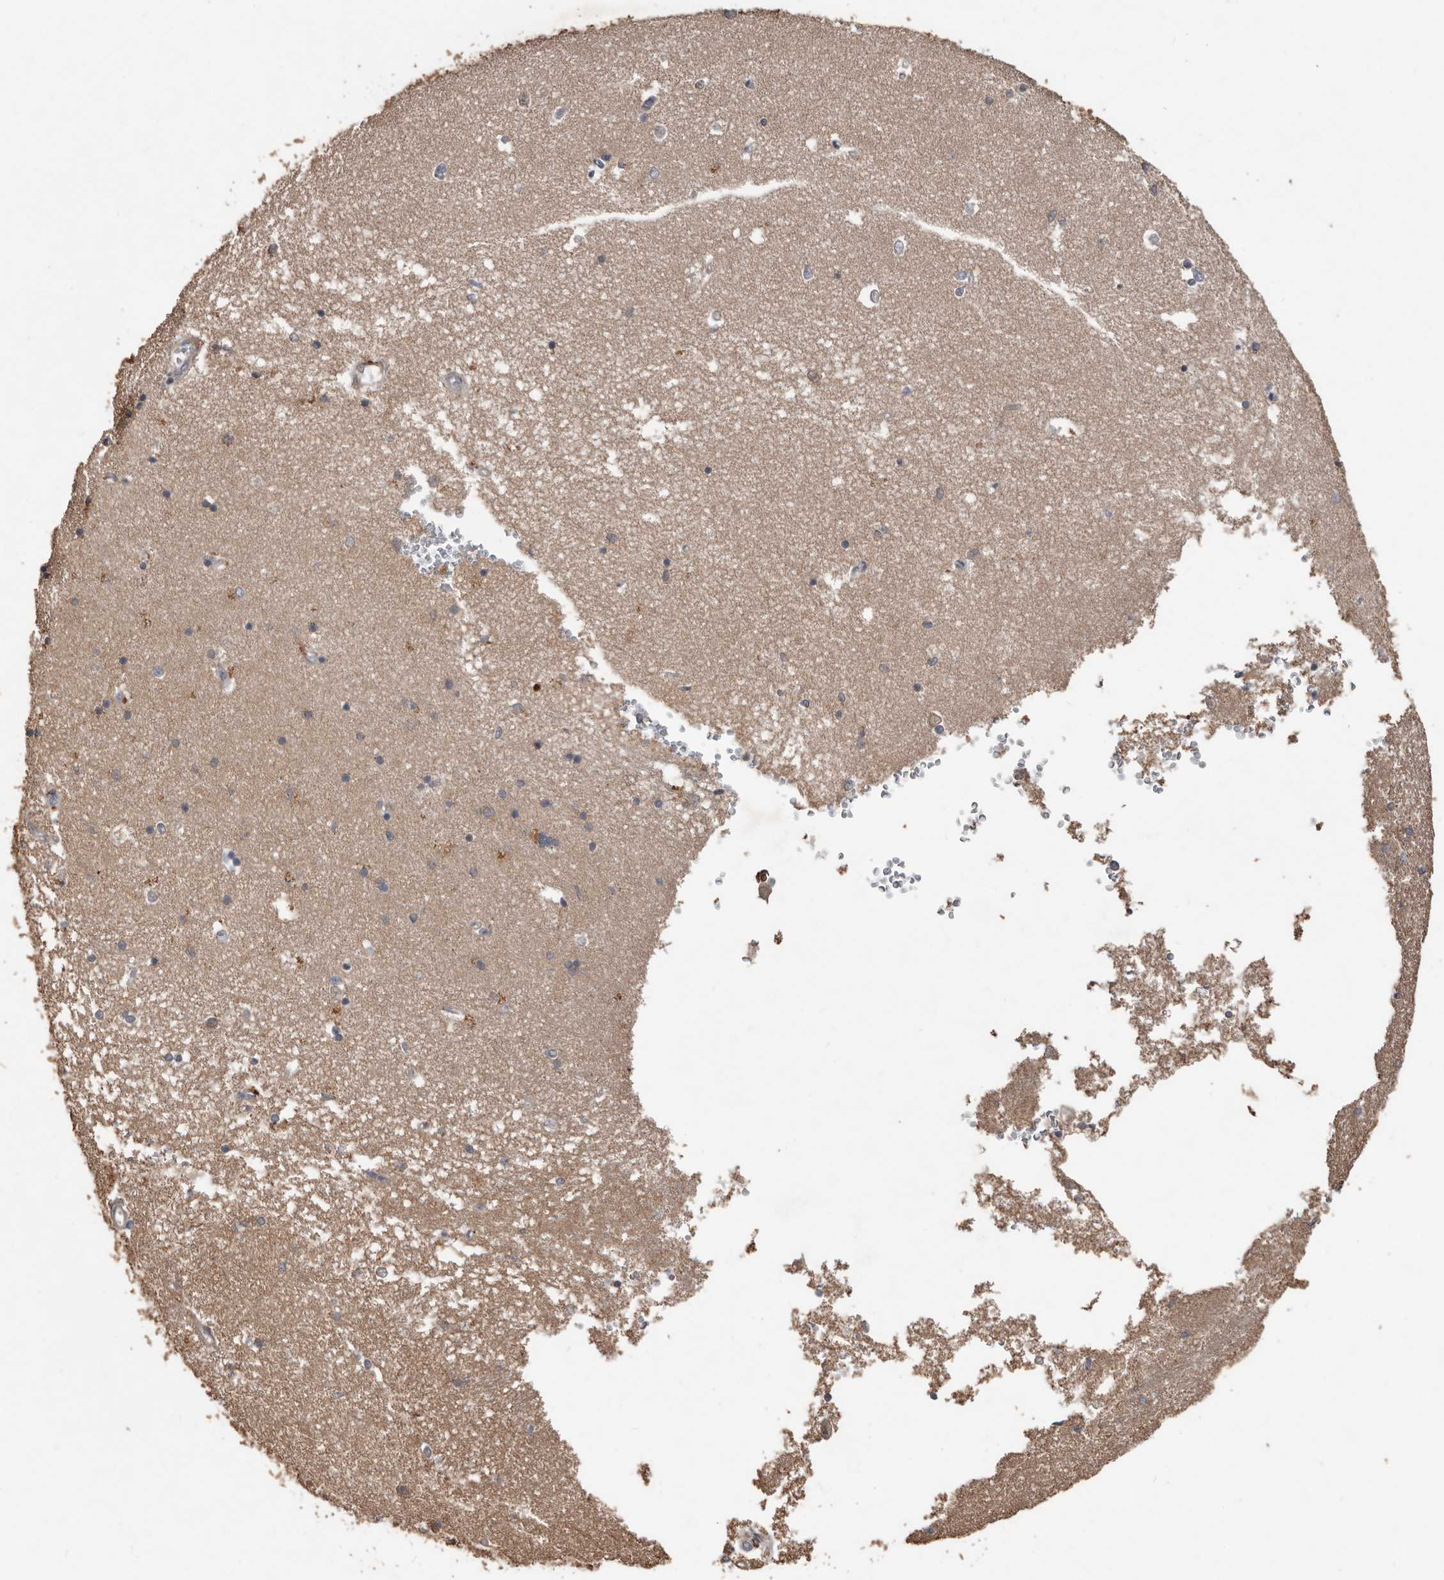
{"staining": {"intensity": "weak", "quantity": "<25%", "location": "cytoplasmic/membranous"}, "tissue": "hippocampus", "cell_type": "Glial cells", "image_type": "normal", "snomed": [{"axis": "morphology", "description": "Normal tissue, NOS"}, {"axis": "topography", "description": "Hippocampus"}], "caption": "IHC micrograph of unremarkable hippocampus: hippocampus stained with DAB displays no significant protein expression in glial cells.", "gene": "BAMBI", "patient": {"sex": "male", "age": 45}}